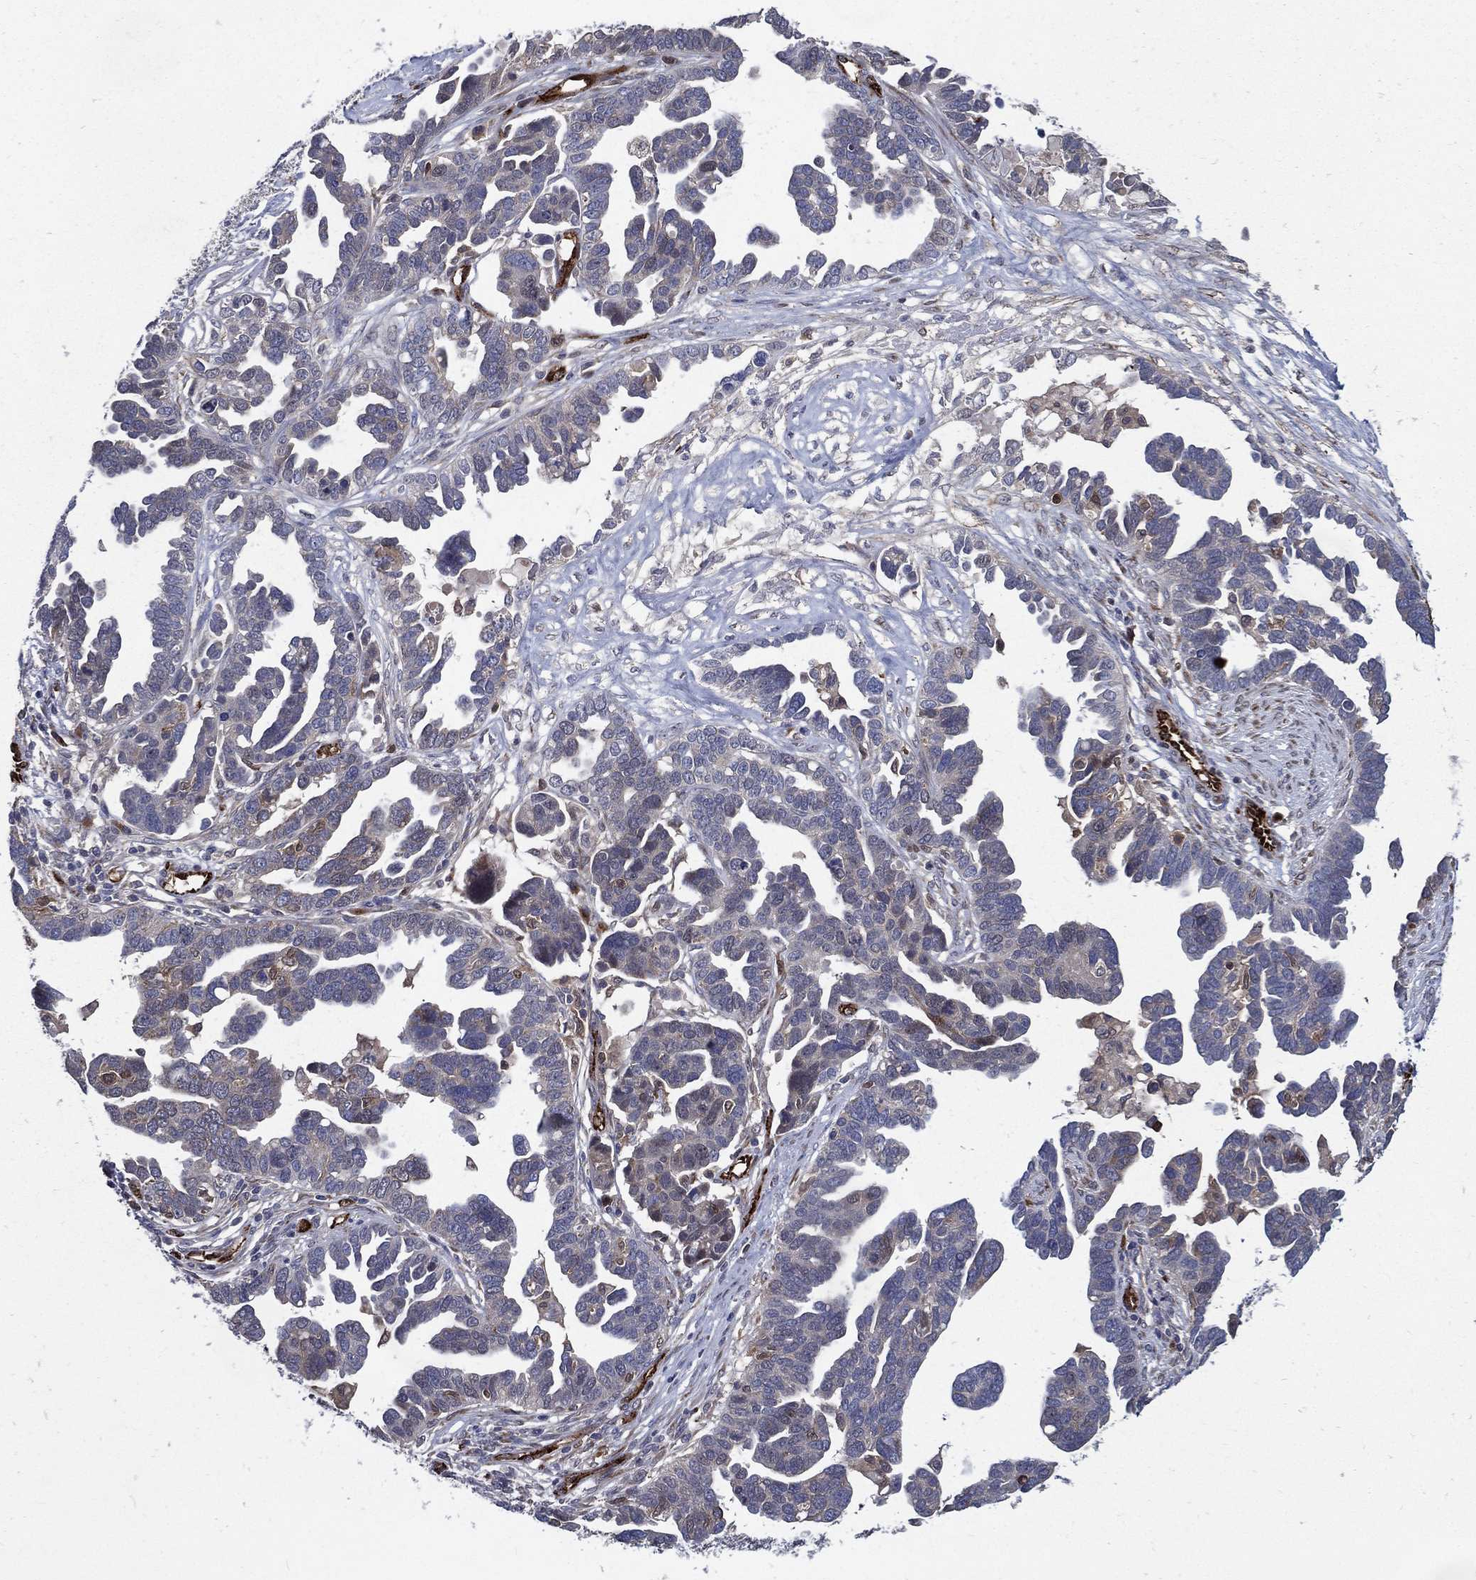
{"staining": {"intensity": "negative", "quantity": "none", "location": "none"}, "tissue": "ovarian cancer", "cell_type": "Tumor cells", "image_type": "cancer", "snomed": [{"axis": "morphology", "description": "Cystadenocarcinoma, serous, NOS"}, {"axis": "topography", "description": "Ovary"}], "caption": "An immunohistochemistry photomicrograph of ovarian cancer is shown. There is no staining in tumor cells of ovarian cancer.", "gene": "ARHGAP11A", "patient": {"sex": "female", "age": 54}}